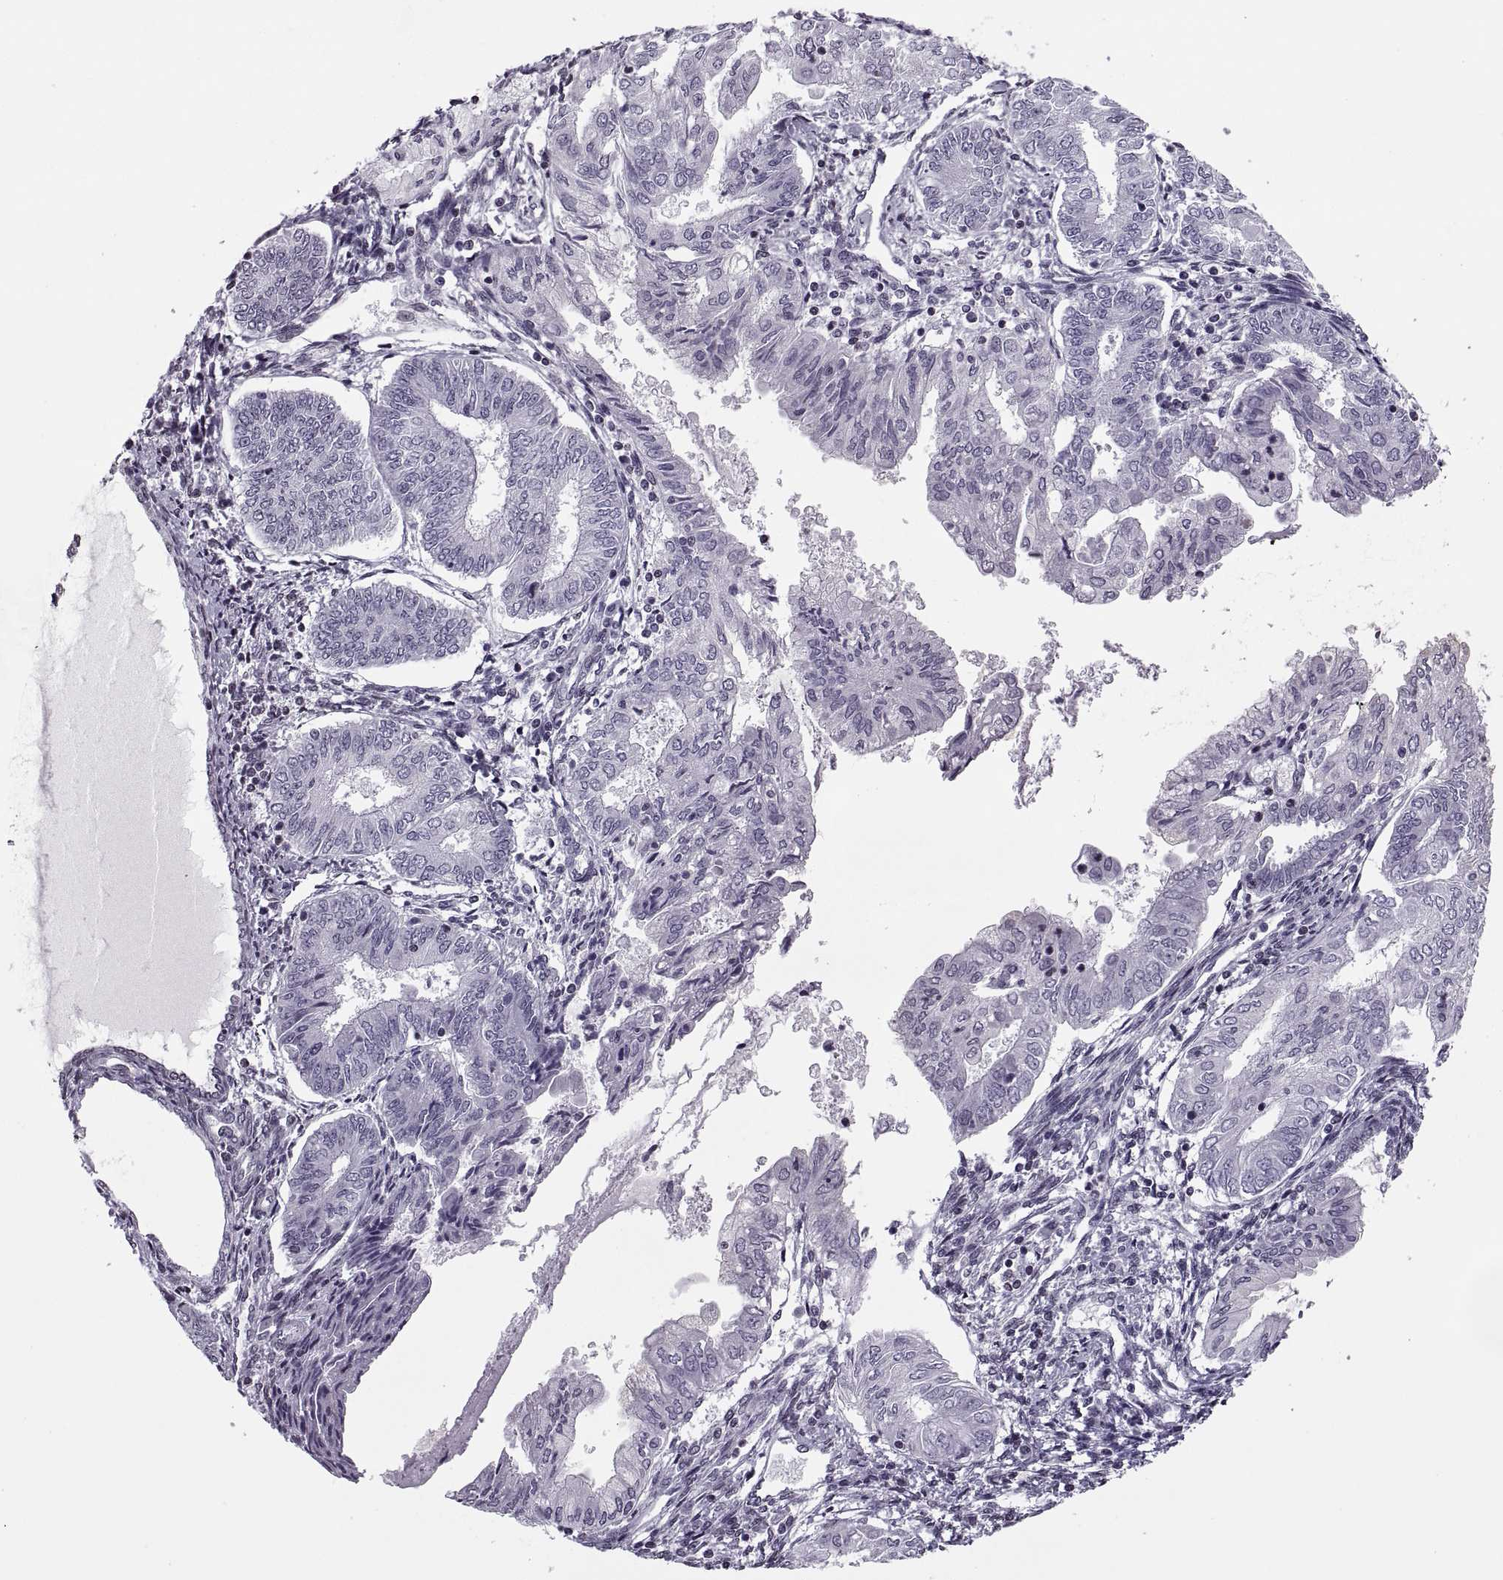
{"staining": {"intensity": "negative", "quantity": "none", "location": "none"}, "tissue": "endometrial cancer", "cell_type": "Tumor cells", "image_type": "cancer", "snomed": [{"axis": "morphology", "description": "Adenocarcinoma, NOS"}, {"axis": "topography", "description": "Endometrium"}], "caption": "The photomicrograph shows no staining of tumor cells in endometrial adenocarcinoma.", "gene": "H1-8", "patient": {"sex": "female", "age": 68}}